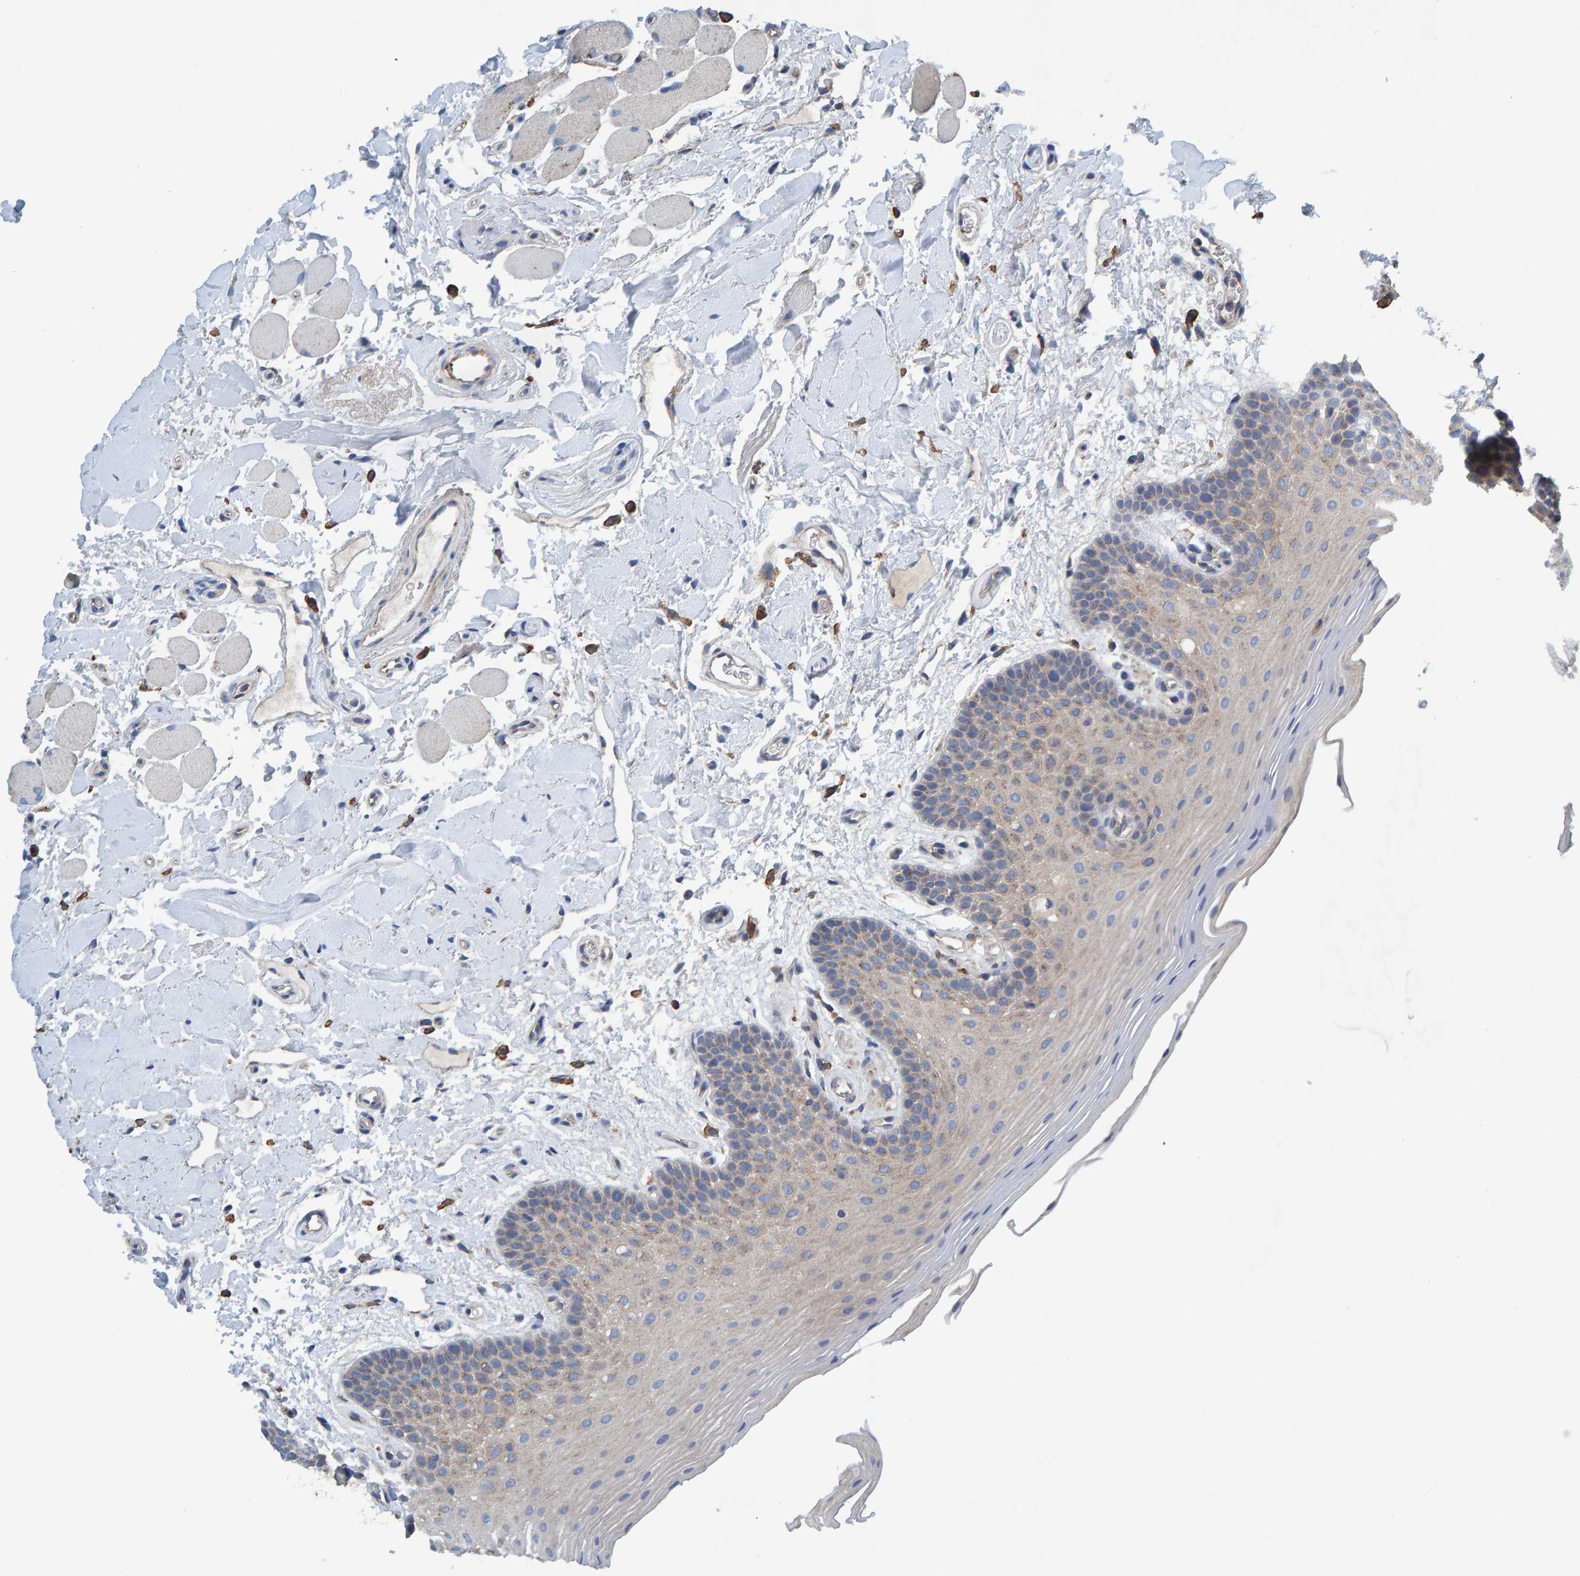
{"staining": {"intensity": "weak", "quantity": "<25%", "location": "cytoplasmic/membranous"}, "tissue": "oral mucosa", "cell_type": "Squamous epithelial cells", "image_type": "normal", "snomed": [{"axis": "morphology", "description": "Normal tissue, NOS"}, {"axis": "topography", "description": "Oral tissue"}], "caption": "Immunohistochemistry image of unremarkable oral mucosa: oral mucosa stained with DAB (3,3'-diaminobenzidine) shows no significant protein positivity in squamous epithelial cells.", "gene": "MKLN1", "patient": {"sex": "male", "age": 62}}